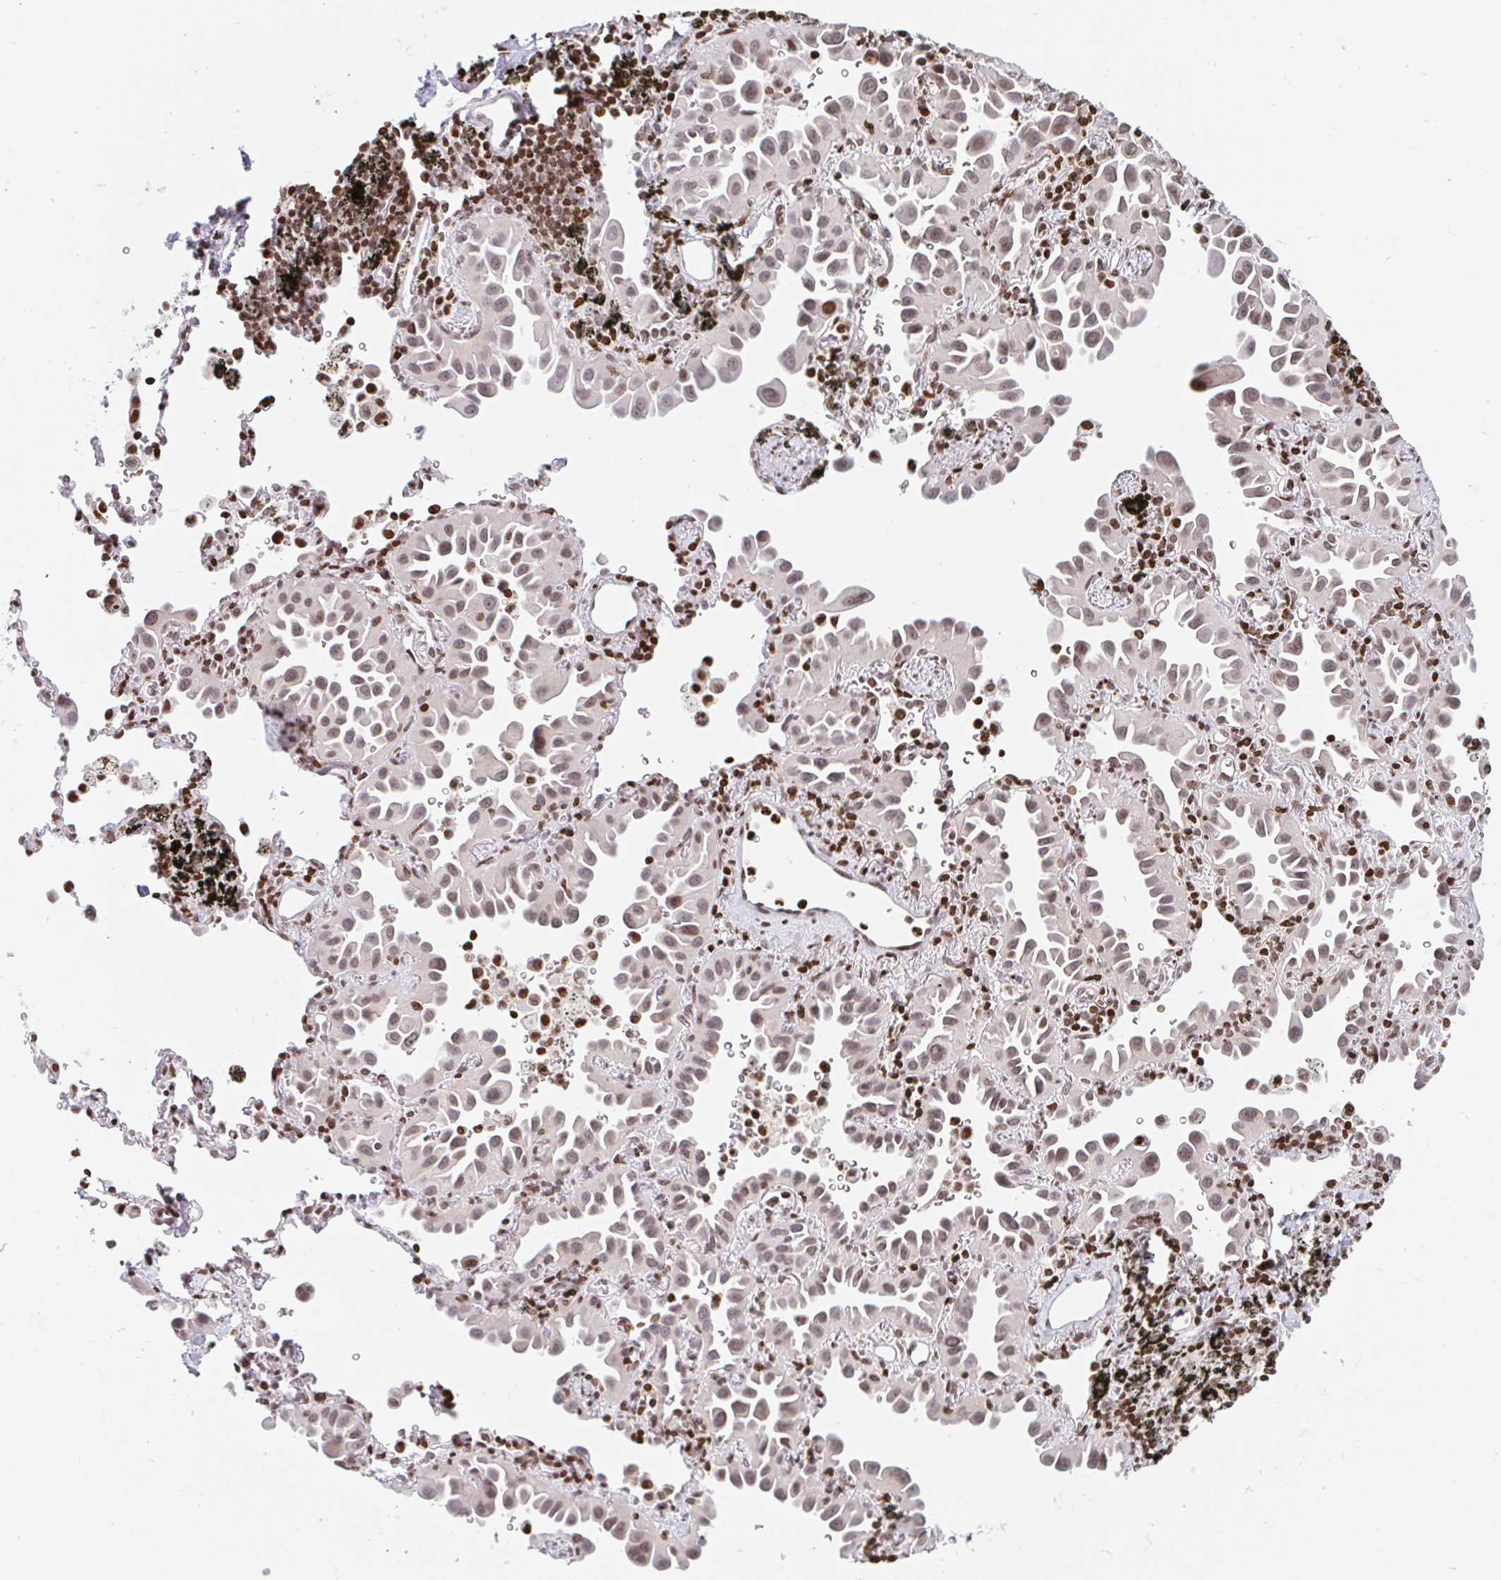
{"staining": {"intensity": "moderate", "quantity": ">75%", "location": "nuclear"}, "tissue": "lung cancer", "cell_type": "Tumor cells", "image_type": "cancer", "snomed": [{"axis": "morphology", "description": "Adenocarcinoma, NOS"}, {"axis": "topography", "description": "Lung"}], "caption": "Immunohistochemical staining of human lung cancer exhibits medium levels of moderate nuclear protein positivity in approximately >75% of tumor cells.", "gene": "HOXC10", "patient": {"sex": "male", "age": 68}}